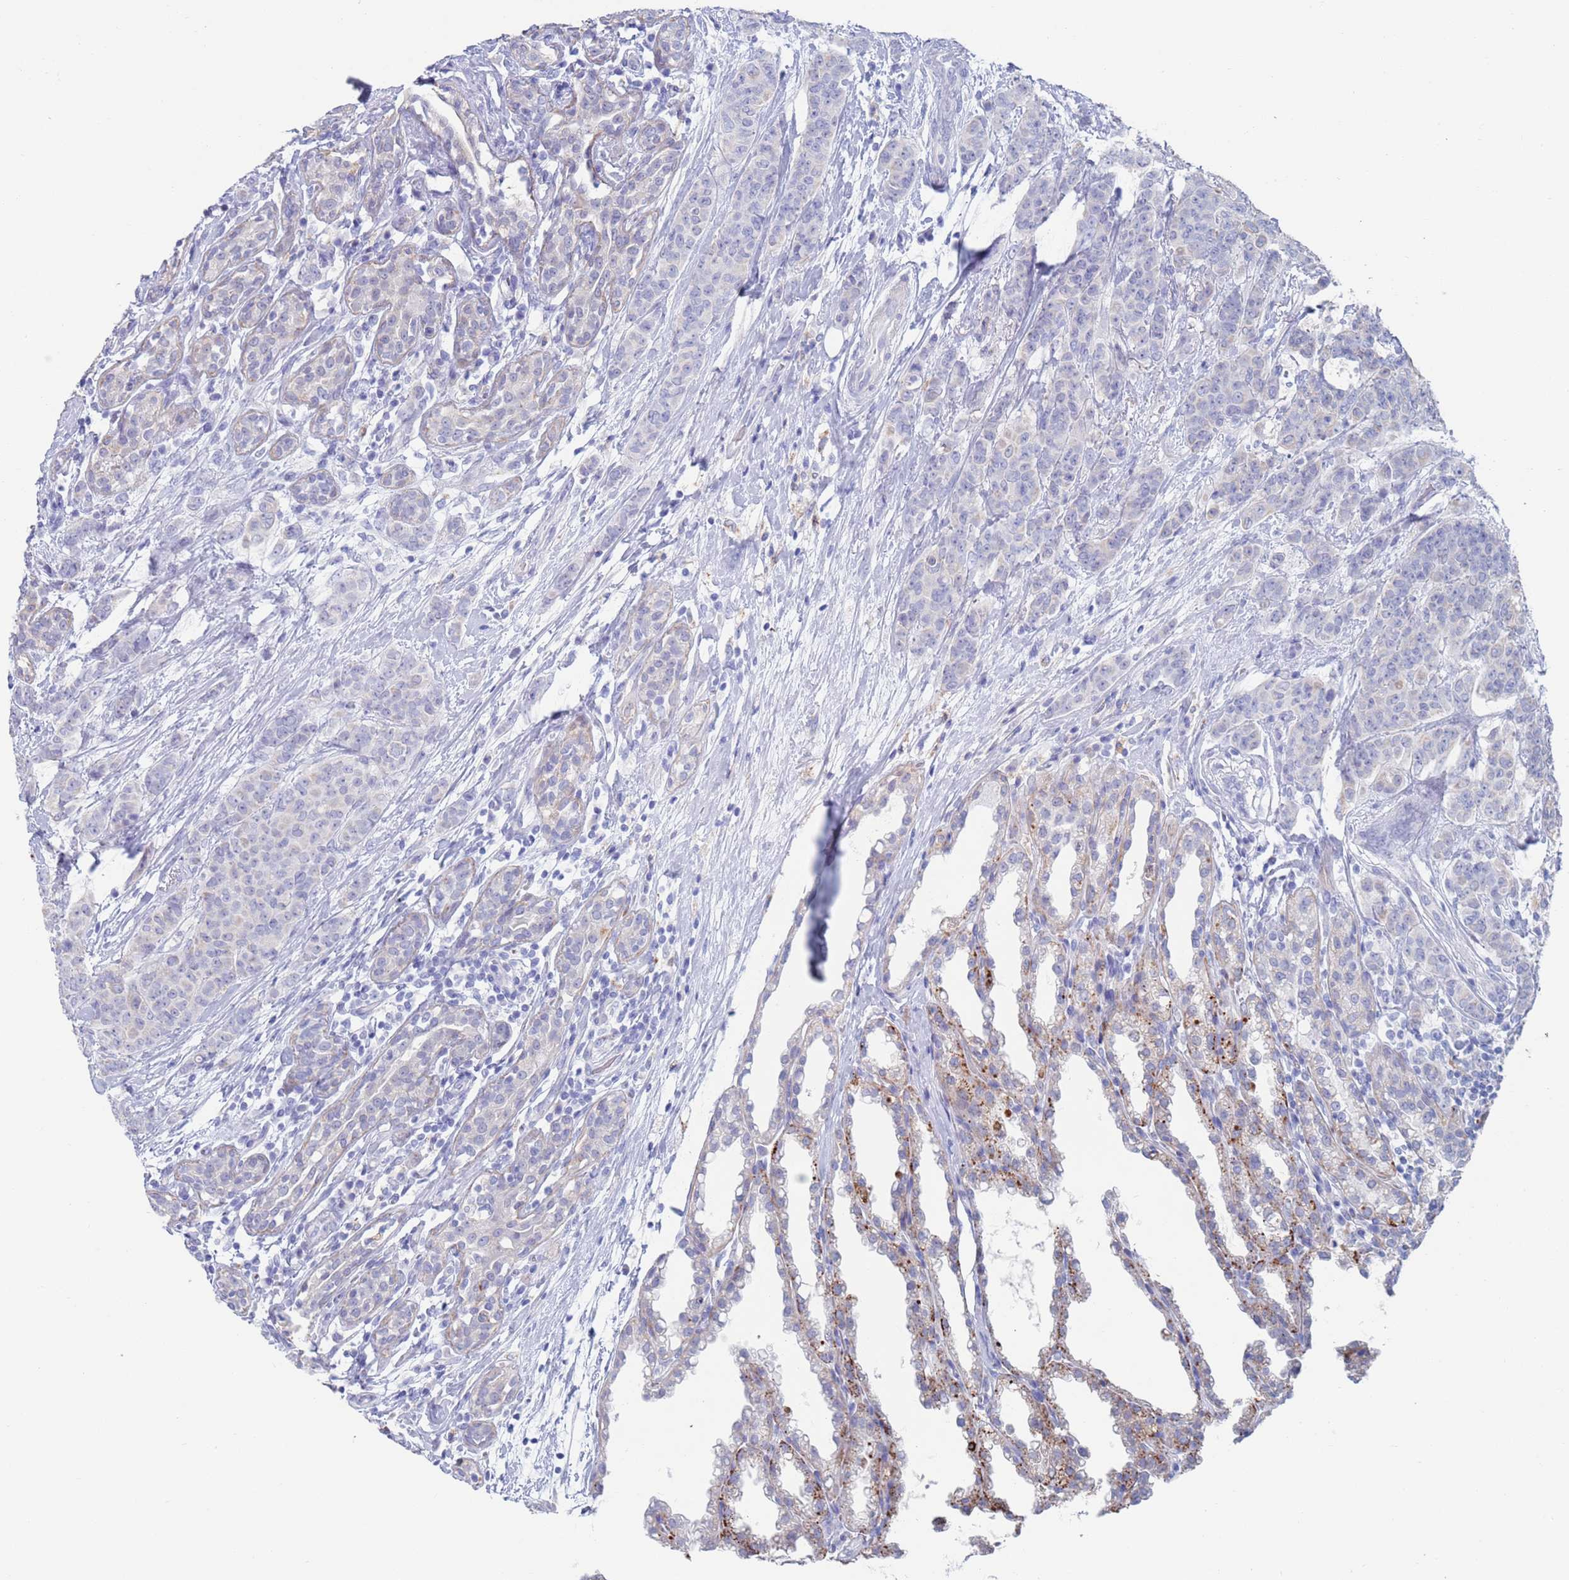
{"staining": {"intensity": "negative", "quantity": "none", "location": "none"}, "tissue": "breast cancer", "cell_type": "Tumor cells", "image_type": "cancer", "snomed": [{"axis": "morphology", "description": "Duct carcinoma"}, {"axis": "topography", "description": "Breast"}], "caption": "The IHC image has no significant expression in tumor cells of breast cancer tissue.", "gene": "FUCA1", "patient": {"sex": "female", "age": 40}}